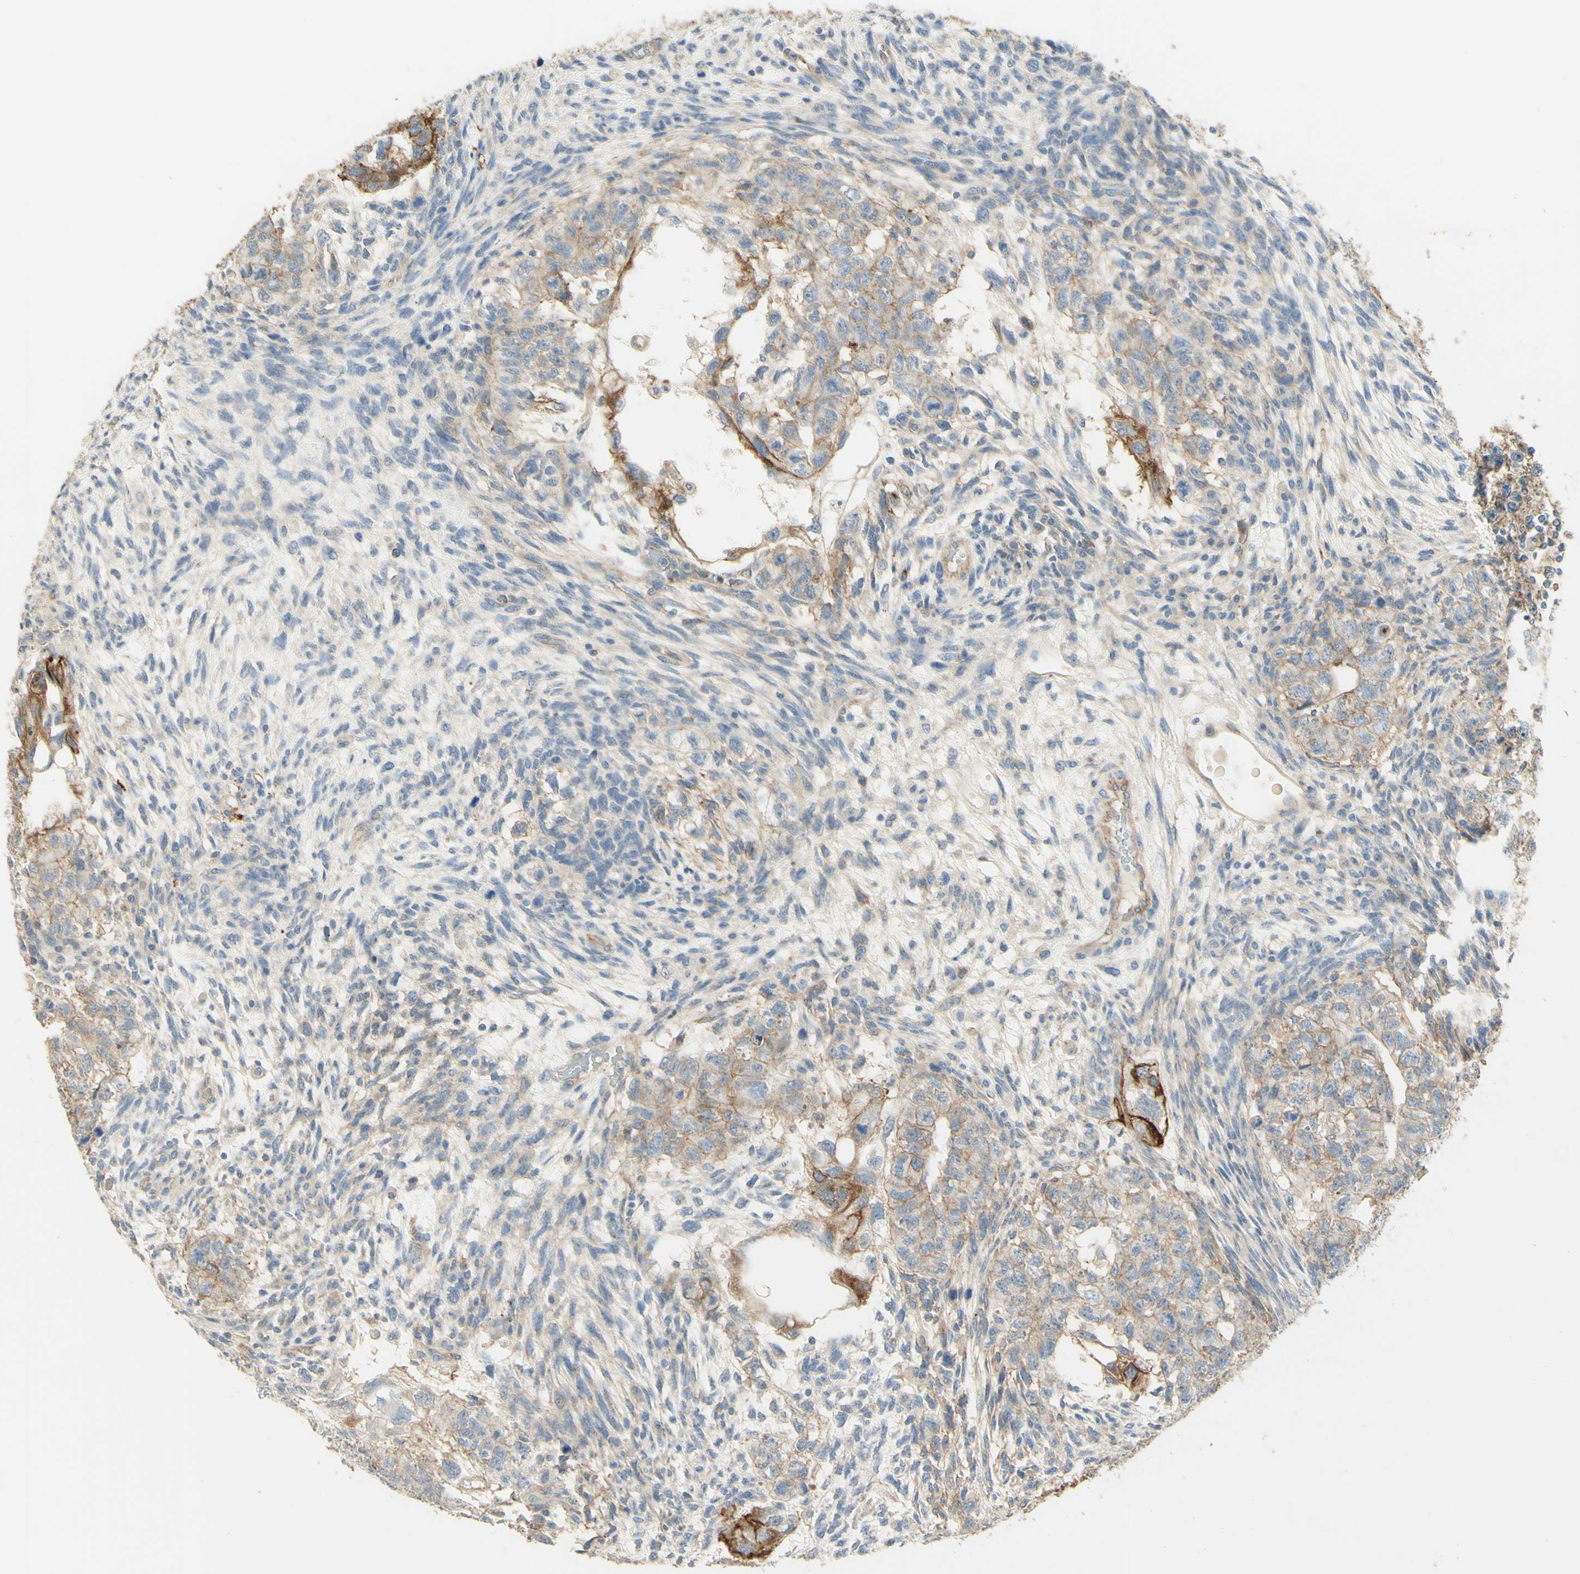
{"staining": {"intensity": "moderate", "quantity": "<25%", "location": "cytoplasmic/membranous"}, "tissue": "testis cancer", "cell_type": "Tumor cells", "image_type": "cancer", "snomed": [{"axis": "morphology", "description": "Normal tissue, NOS"}, {"axis": "morphology", "description": "Carcinoma, Embryonal, NOS"}, {"axis": "topography", "description": "Testis"}], "caption": "An immunohistochemistry (IHC) photomicrograph of neoplastic tissue is shown. Protein staining in brown labels moderate cytoplasmic/membranous positivity in testis cancer (embryonal carcinoma) within tumor cells. (DAB (3,3'-diaminobenzidine) IHC, brown staining for protein, blue staining for nuclei).", "gene": "RNF149", "patient": {"sex": "male", "age": 36}}